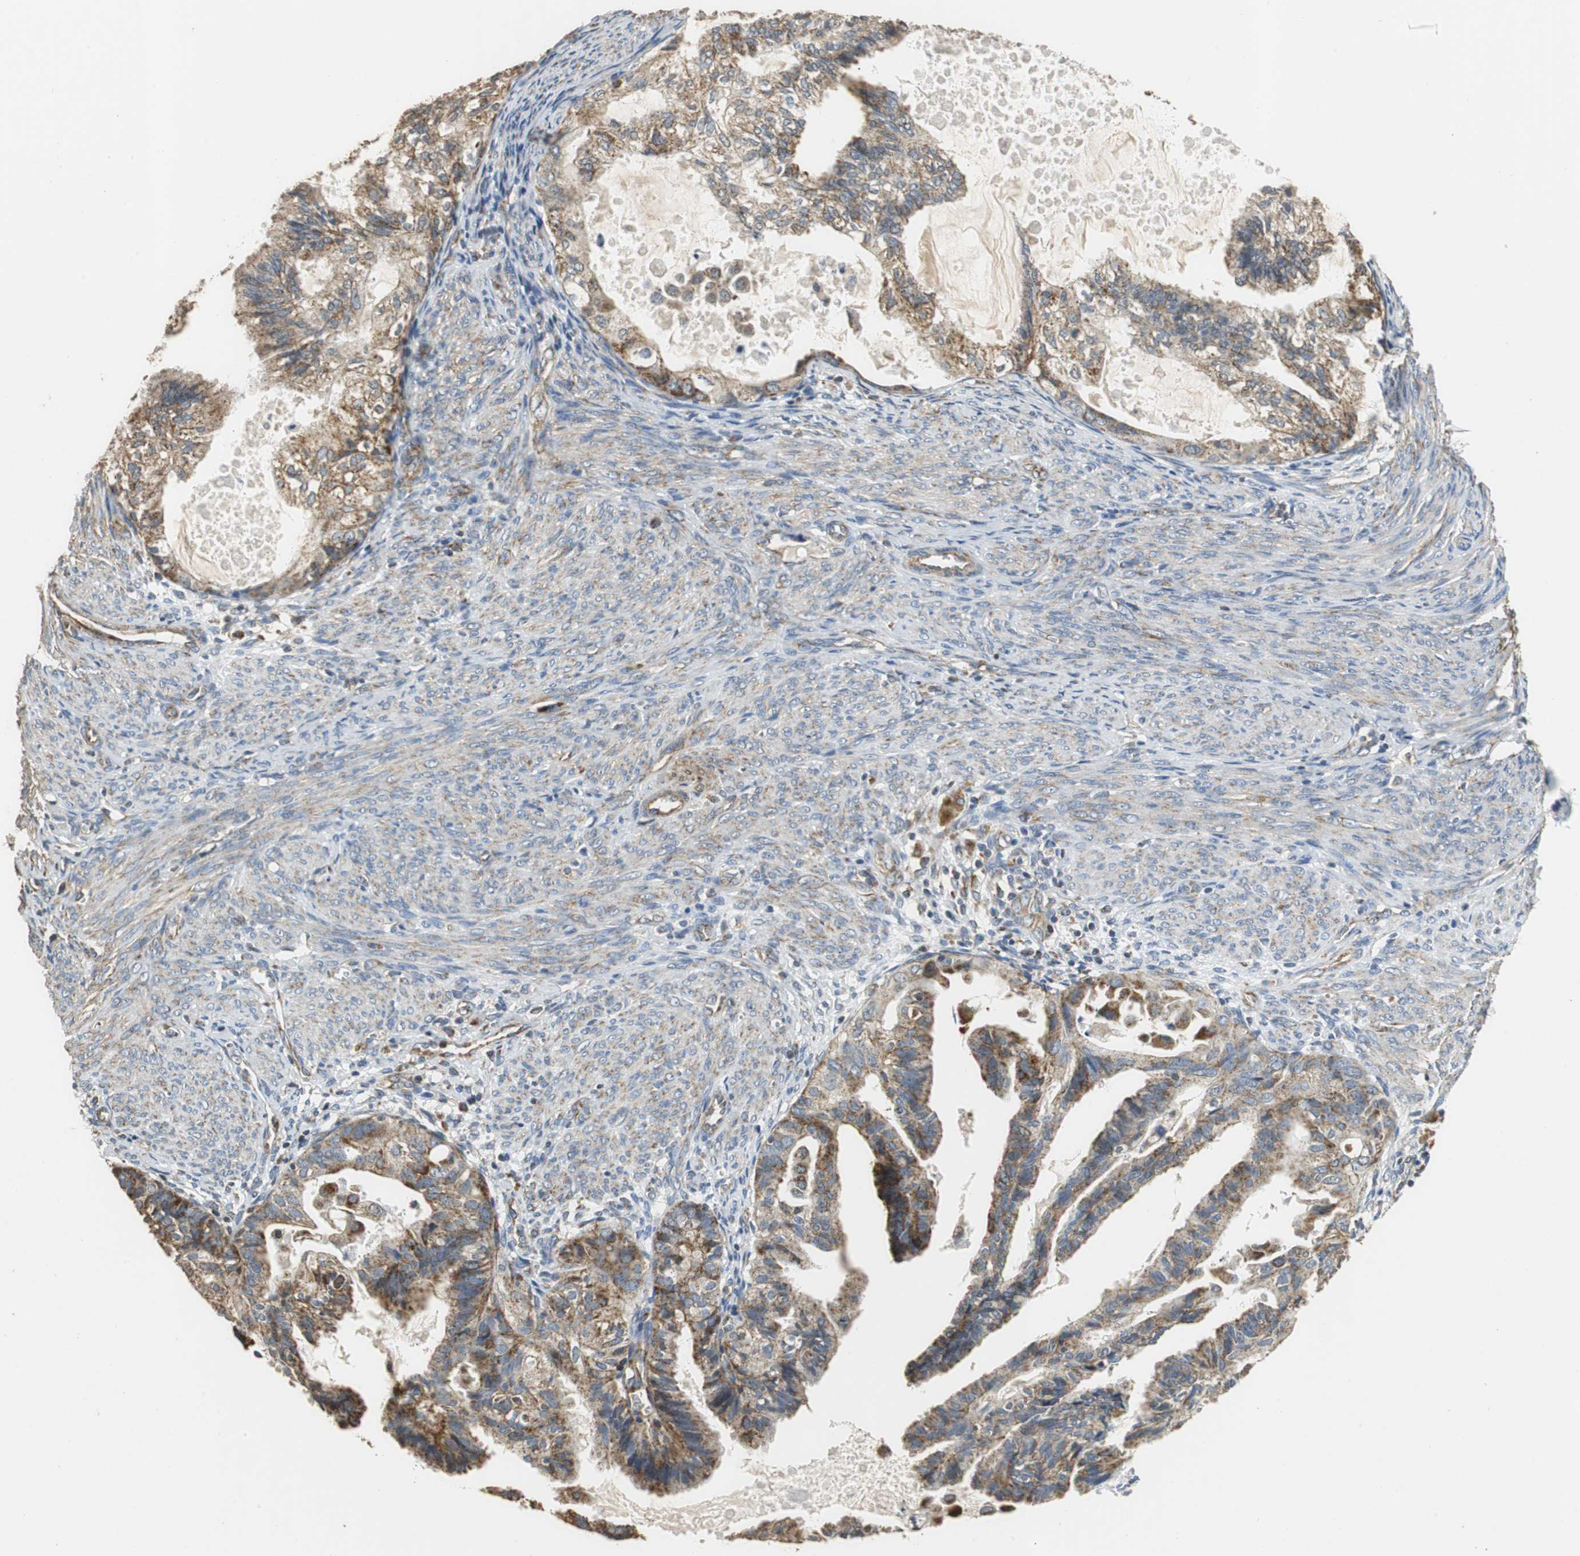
{"staining": {"intensity": "moderate", "quantity": "25%-75%", "location": "cytoplasmic/membranous"}, "tissue": "cervical cancer", "cell_type": "Tumor cells", "image_type": "cancer", "snomed": [{"axis": "morphology", "description": "Normal tissue, NOS"}, {"axis": "morphology", "description": "Adenocarcinoma, NOS"}, {"axis": "topography", "description": "Cervix"}, {"axis": "topography", "description": "Endometrium"}], "caption": "Immunohistochemical staining of adenocarcinoma (cervical) shows medium levels of moderate cytoplasmic/membranous protein positivity in about 25%-75% of tumor cells.", "gene": "NNT", "patient": {"sex": "female", "age": 86}}